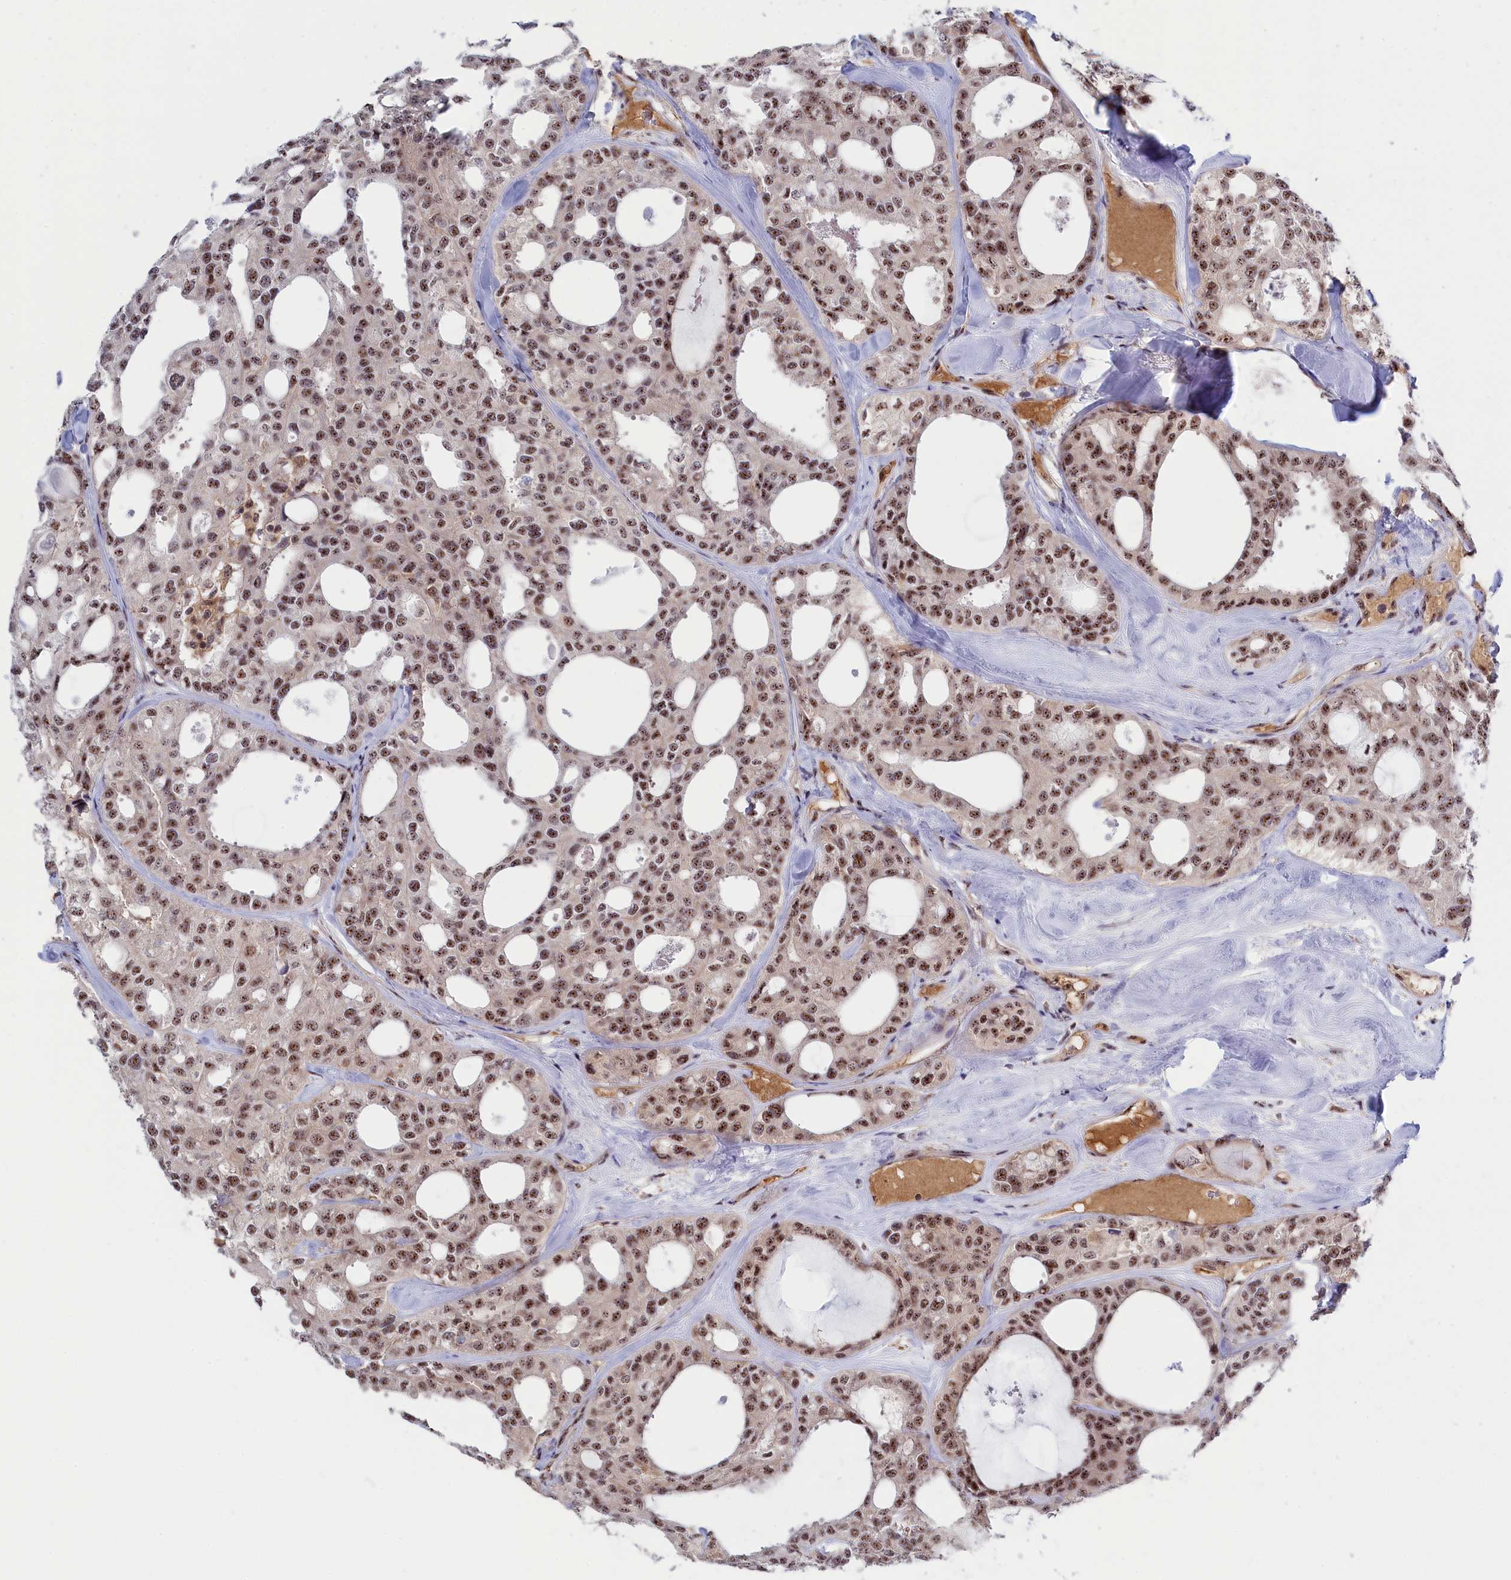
{"staining": {"intensity": "moderate", "quantity": ">75%", "location": "nuclear"}, "tissue": "thyroid cancer", "cell_type": "Tumor cells", "image_type": "cancer", "snomed": [{"axis": "morphology", "description": "Follicular adenoma carcinoma, NOS"}, {"axis": "topography", "description": "Thyroid gland"}], "caption": "Protein staining reveals moderate nuclear positivity in approximately >75% of tumor cells in thyroid cancer.", "gene": "TAB1", "patient": {"sex": "male", "age": 75}}